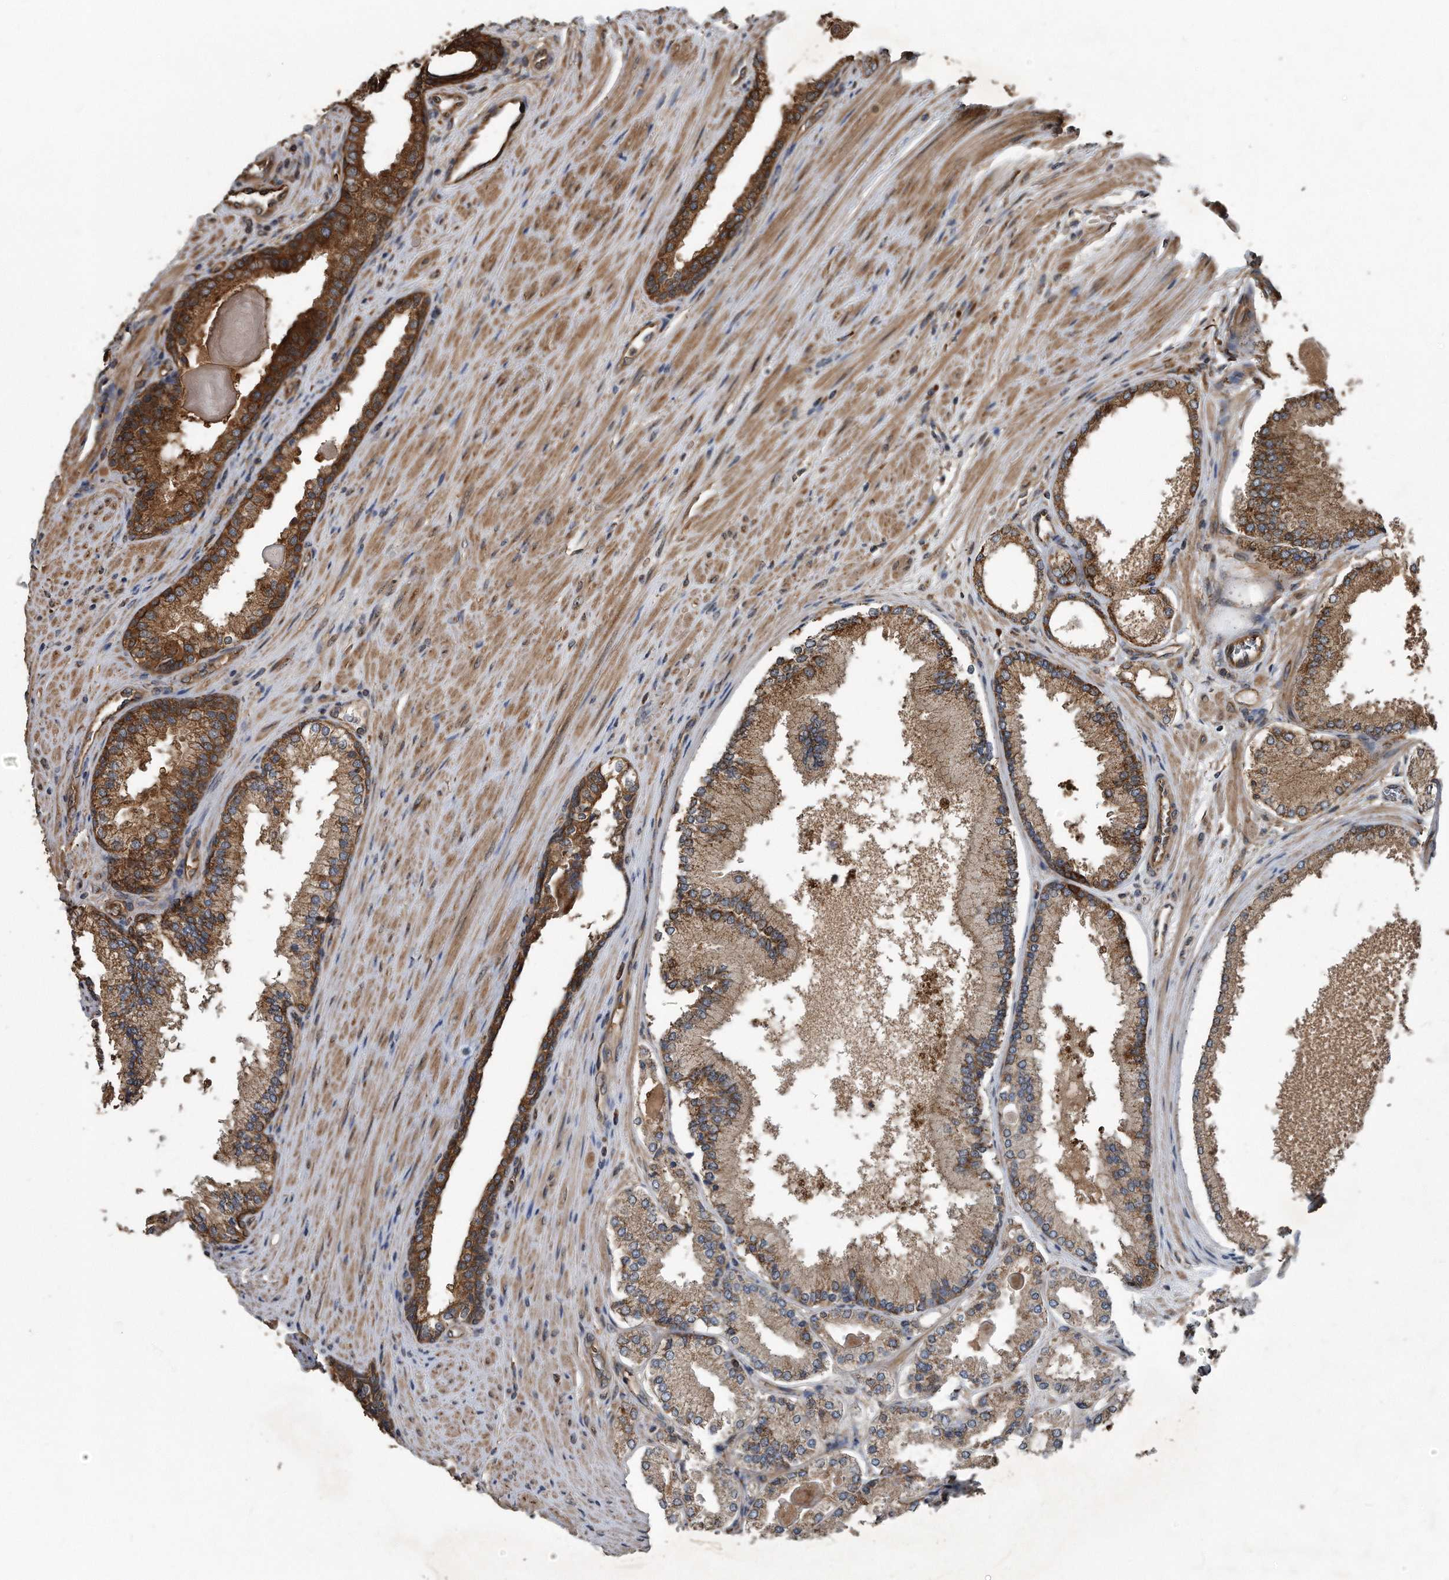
{"staining": {"intensity": "moderate", "quantity": ">75%", "location": "cytoplasmic/membranous"}, "tissue": "prostate cancer", "cell_type": "Tumor cells", "image_type": "cancer", "snomed": [{"axis": "morphology", "description": "Adenocarcinoma, High grade"}, {"axis": "topography", "description": "Prostate"}], "caption": "High-magnification brightfield microscopy of prostate adenocarcinoma (high-grade) stained with DAB (3,3'-diaminobenzidine) (brown) and counterstained with hematoxylin (blue). tumor cells exhibit moderate cytoplasmic/membranous expression is appreciated in approximately>75% of cells. (Brightfield microscopy of DAB IHC at high magnification).", "gene": "FAM136A", "patient": {"sex": "male", "age": 60}}